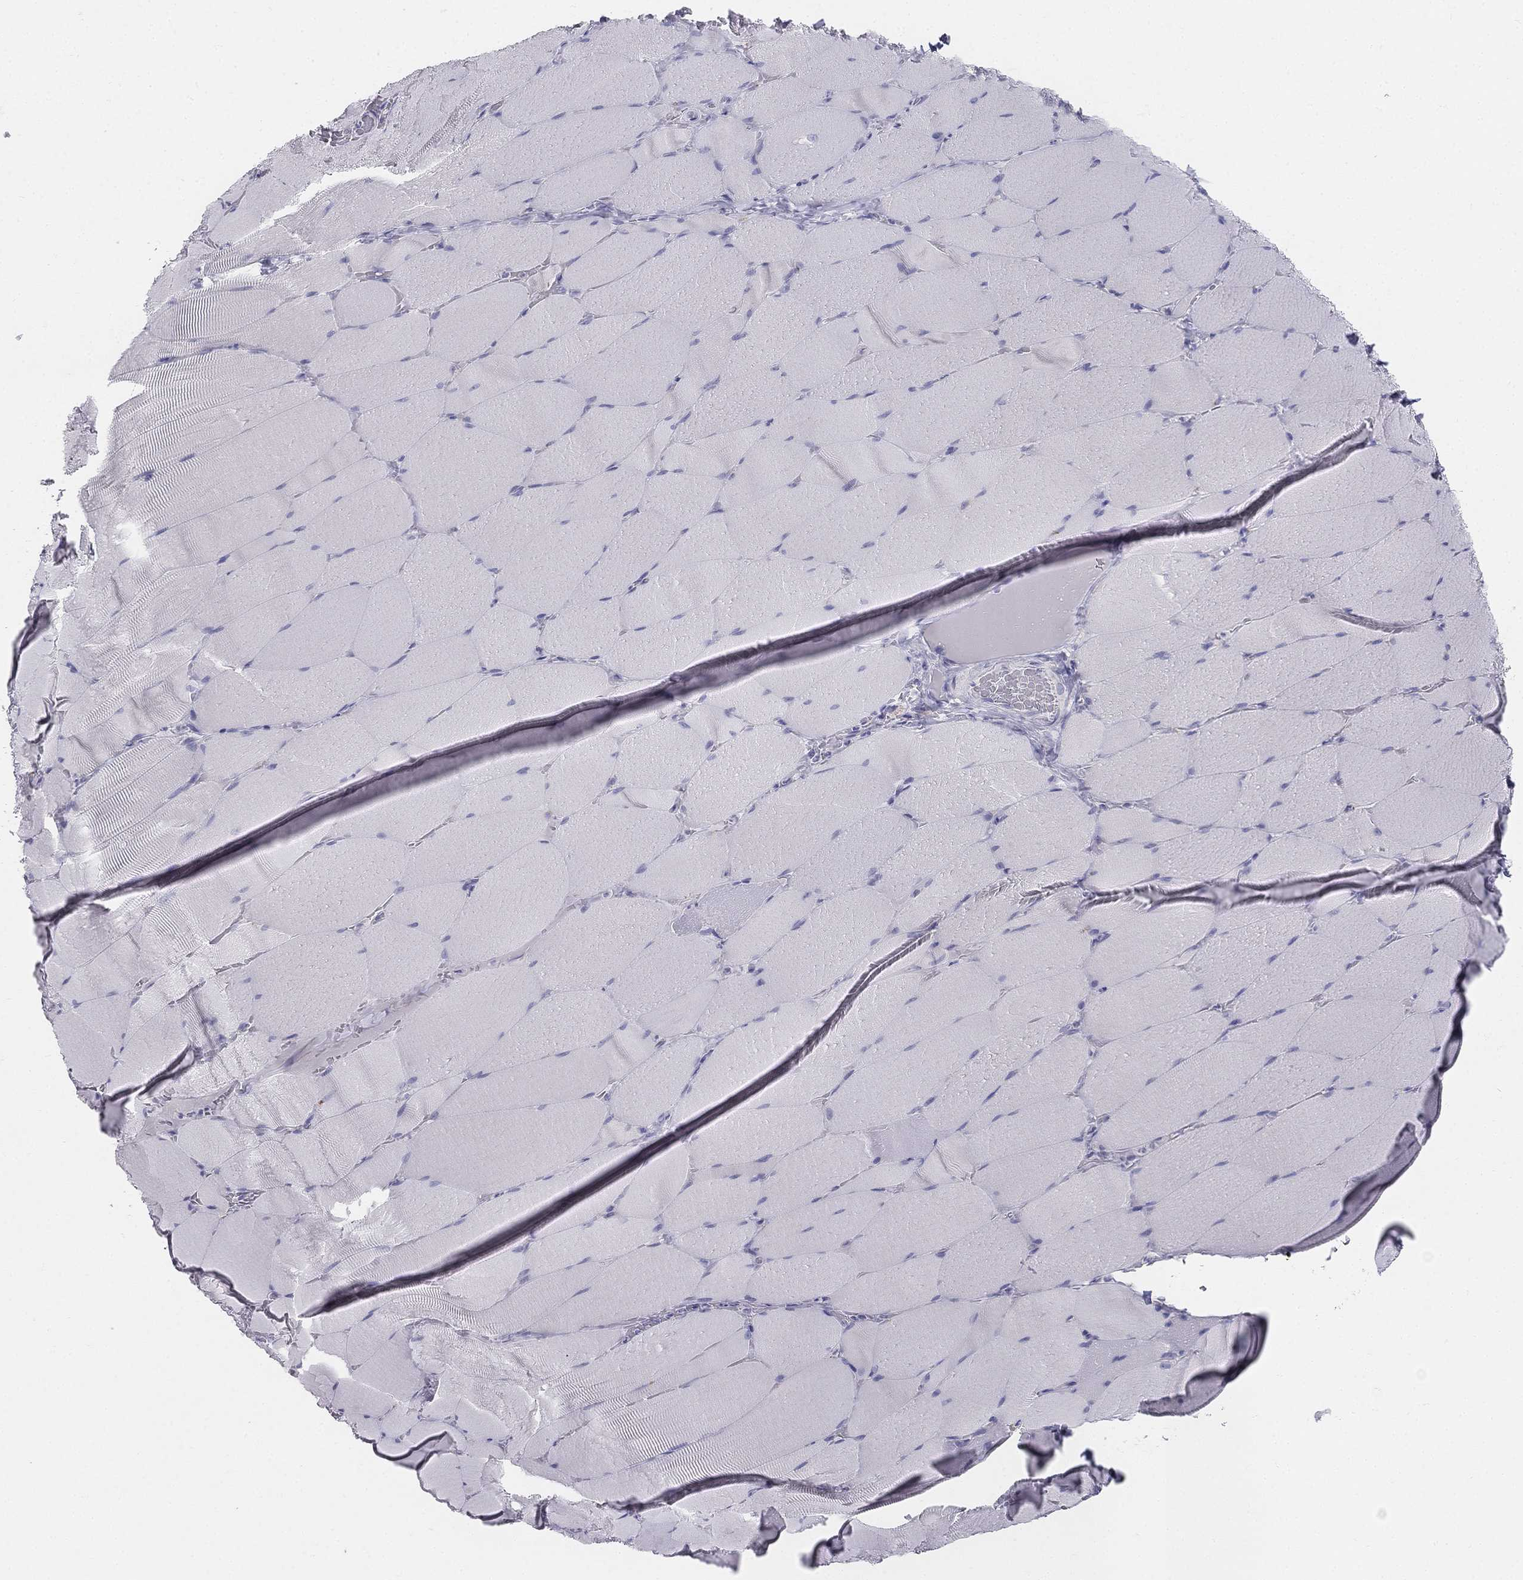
{"staining": {"intensity": "negative", "quantity": "none", "location": "none"}, "tissue": "skeletal muscle", "cell_type": "Myocytes", "image_type": "normal", "snomed": [{"axis": "morphology", "description": "Normal tissue, NOS"}, {"axis": "topography", "description": "Skeletal muscle"}], "caption": "IHC of normal human skeletal muscle exhibits no expression in myocytes.", "gene": "ALOXE3", "patient": {"sex": "male", "age": 56}}